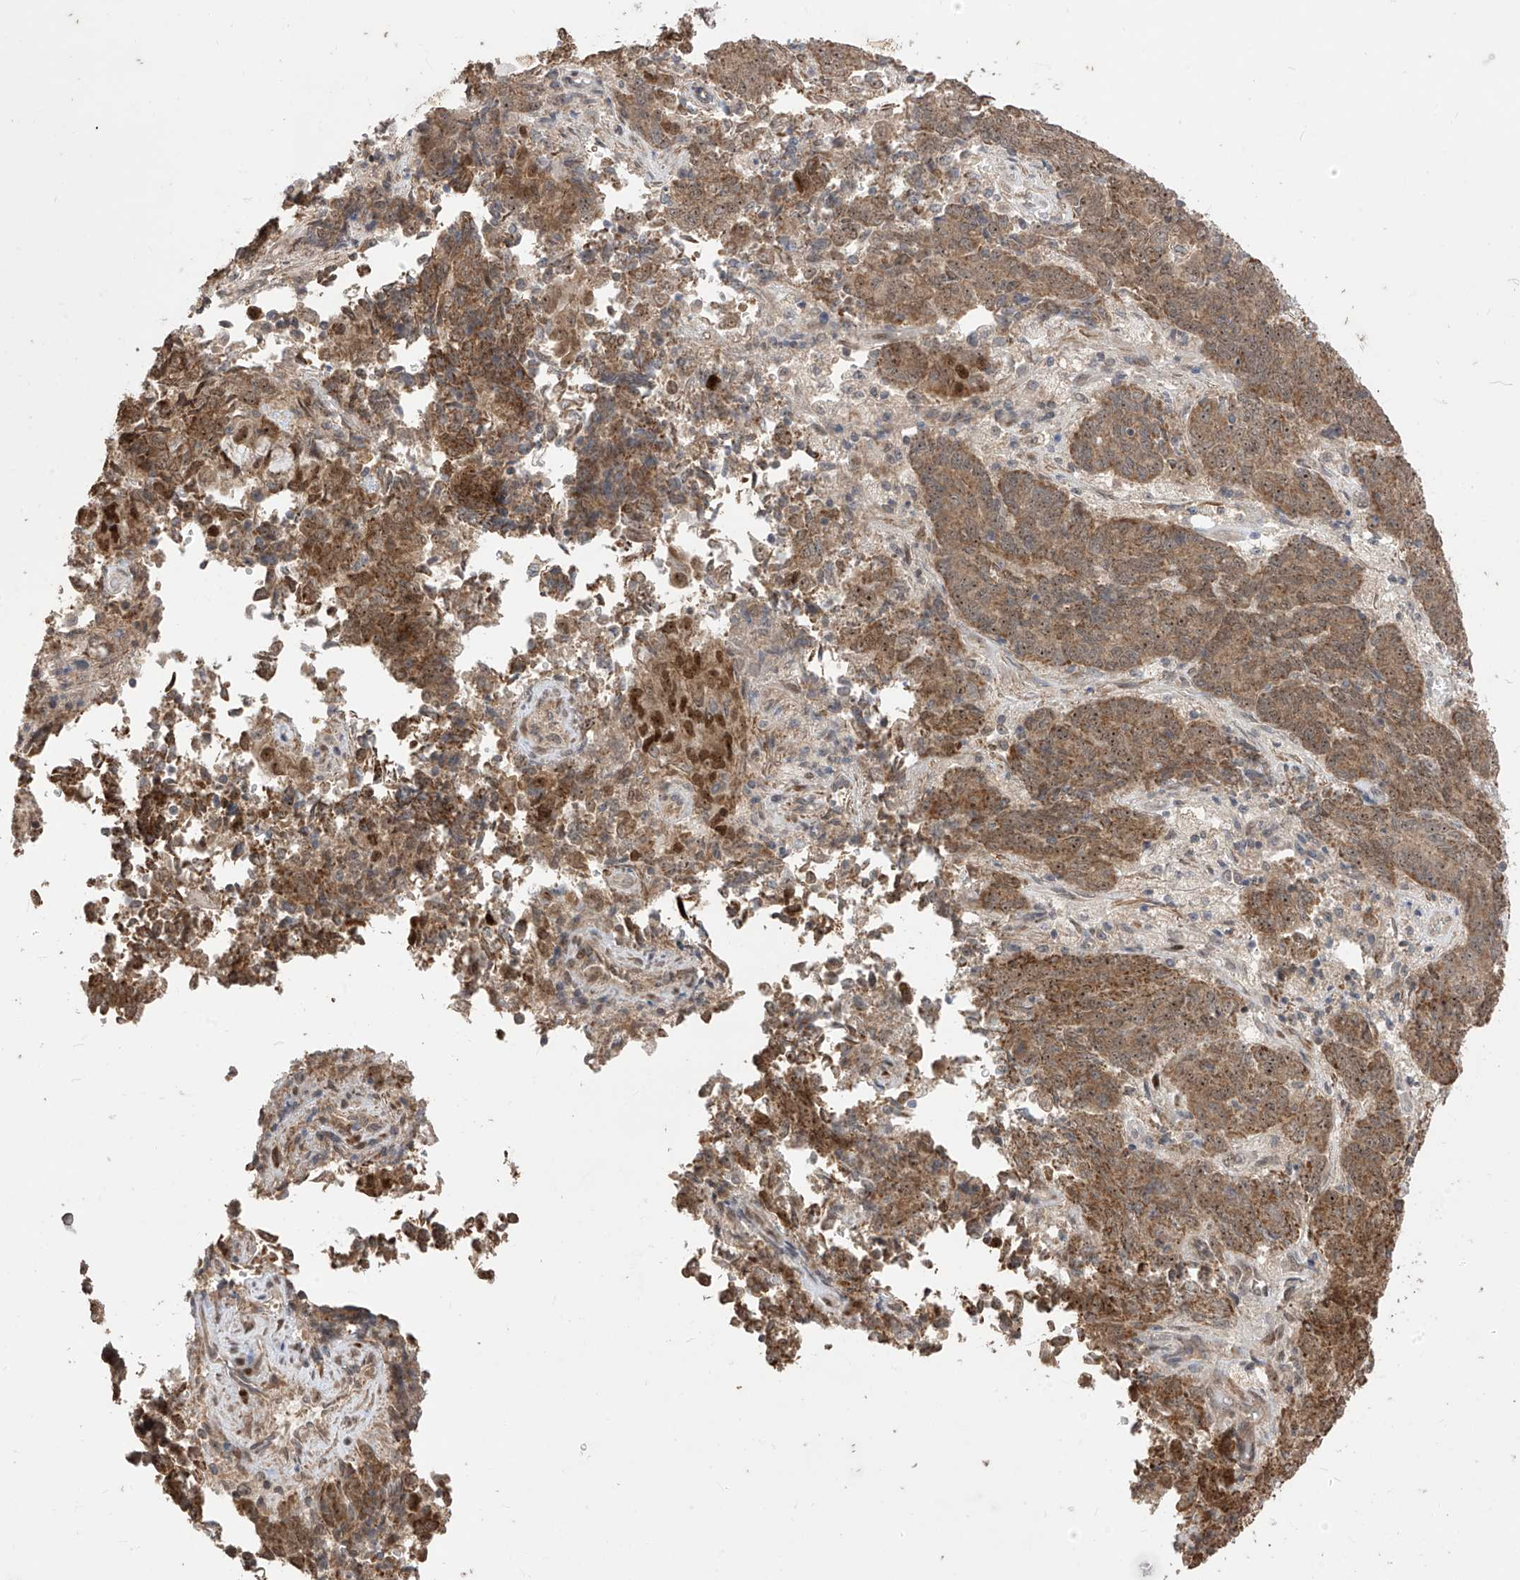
{"staining": {"intensity": "moderate", "quantity": ">75%", "location": "cytoplasmic/membranous,nuclear"}, "tissue": "endometrial cancer", "cell_type": "Tumor cells", "image_type": "cancer", "snomed": [{"axis": "morphology", "description": "Adenocarcinoma, NOS"}, {"axis": "topography", "description": "Endometrium"}], "caption": "Immunohistochemical staining of adenocarcinoma (endometrial) shows medium levels of moderate cytoplasmic/membranous and nuclear protein expression in about >75% of tumor cells. (DAB (3,3'-diaminobenzidine) IHC, brown staining for protein, blue staining for nuclei).", "gene": "LATS1", "patient": {"sex": "female", "age": 80}}